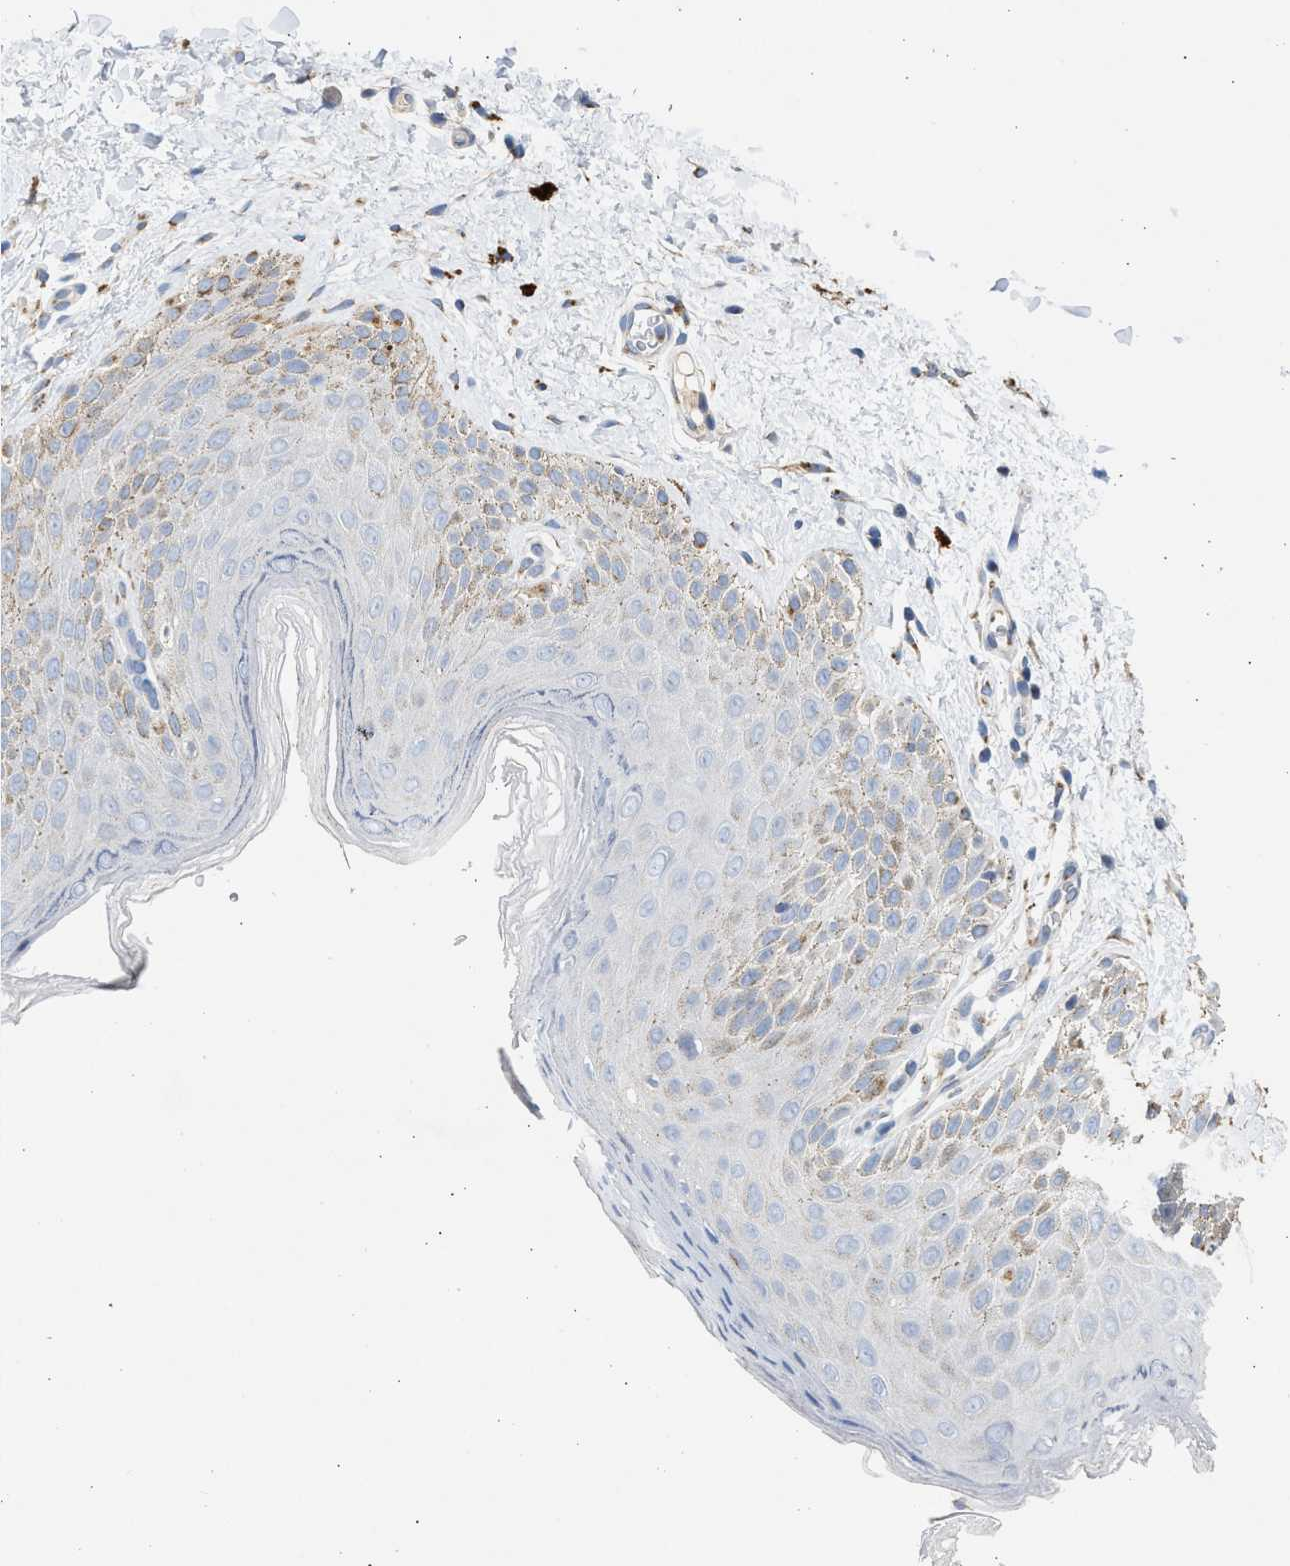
{"staining": {"intensity": "moderate", "quantity": "<25%", "location": "cytoplasmic/membranous"}, "tissue": "skin", "cell_type": "Epidermal cells", "image_type": "normal", "snomed": [{"axis": "morphology", "description": "Normal tissue, NOS"}, {"axis": "topography", "description": "Anal"}], "caption": "High-power microscopy captured an immunohistochemistry (IHC) micrograph of unremarkable skin, revealing moderate cytoplasmic/membranous expression in about <25% of epidermal cells.", "gene": "IPO8", "patient": {"sex": "male", "age": 44}}